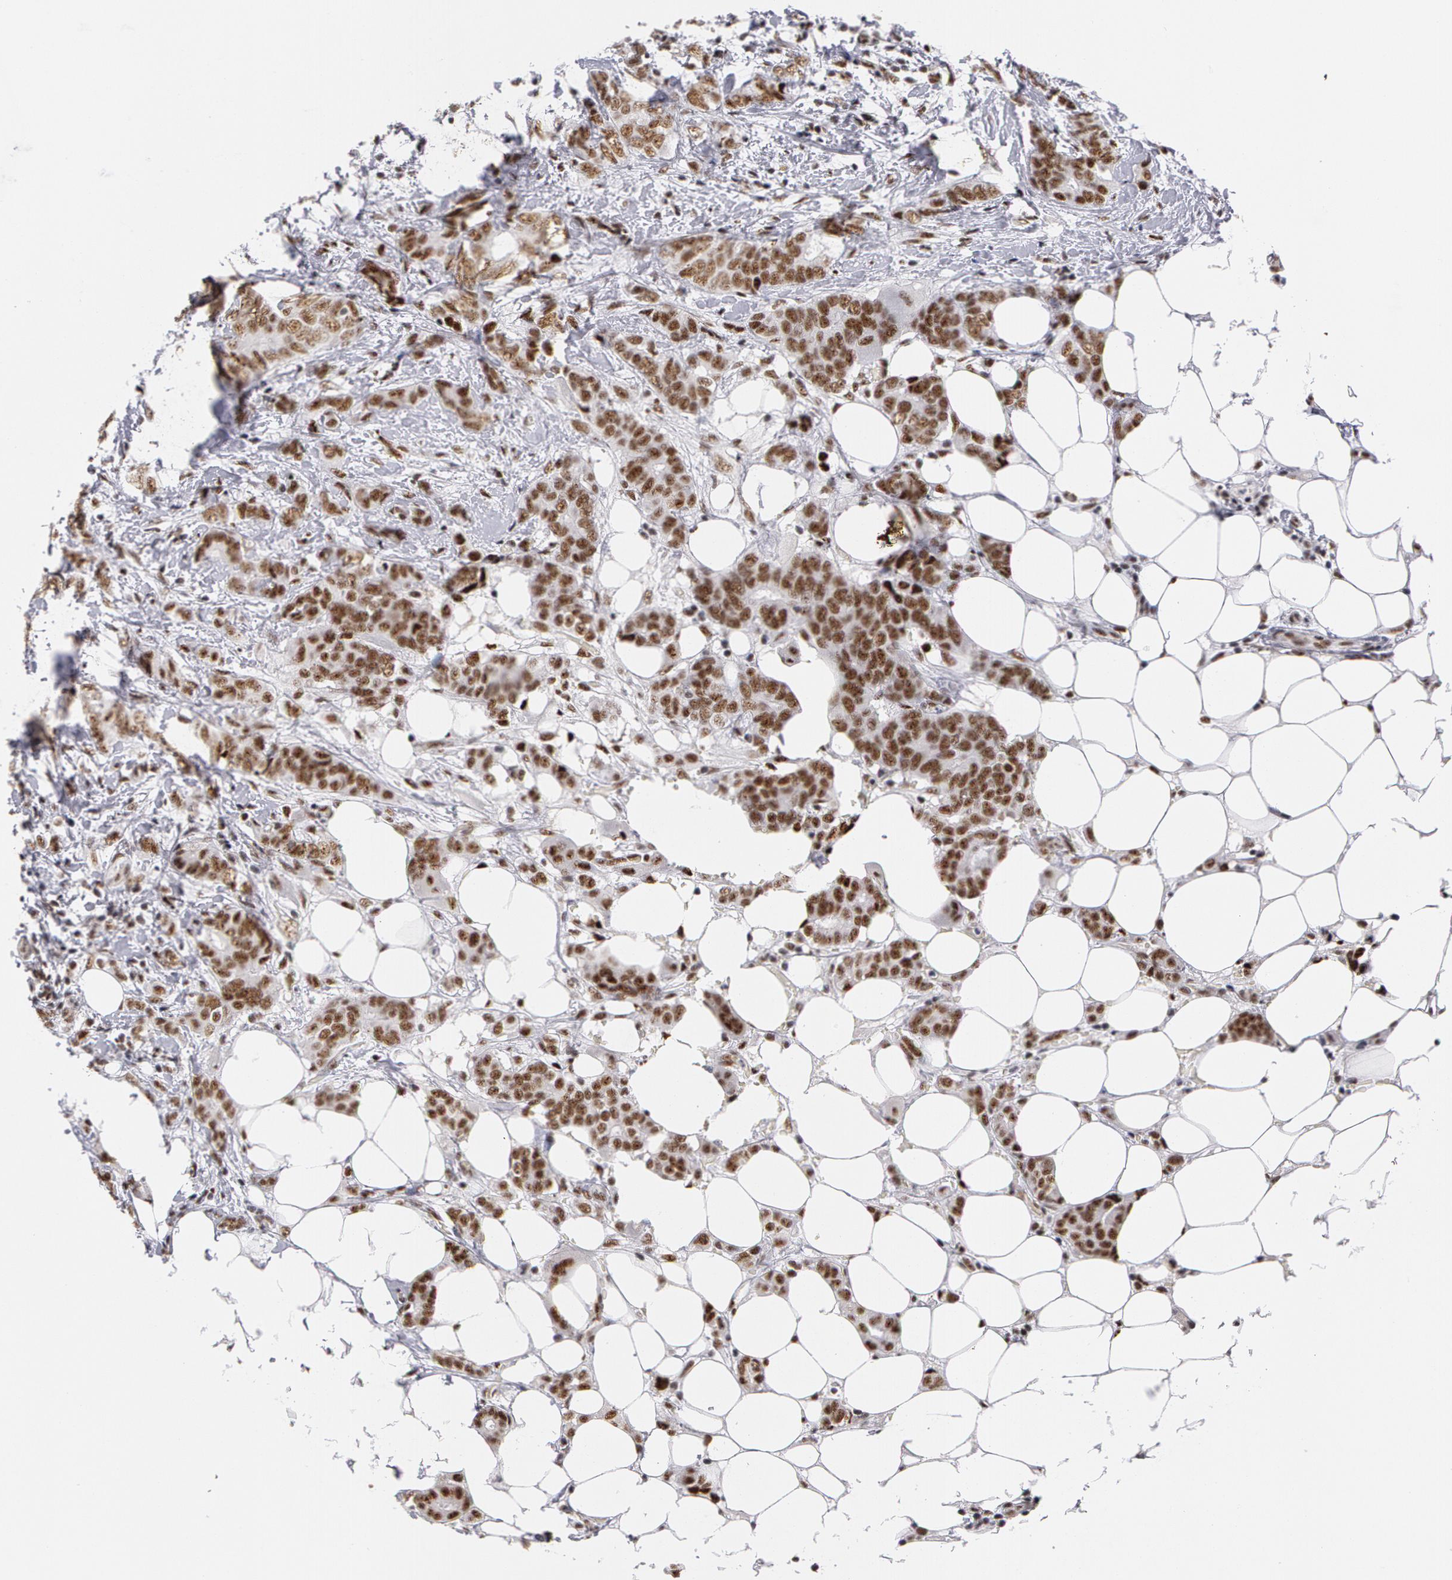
{"staining": {"intensity": "moderate", "quantity": ">75%", "location": "nuclear"}, "tissue": "breast cancer", "cell_type": "Tumor cells", "image_type": "cancer", "snomed": [{"axis": "morphology", "description": "Duct carcinoma"}, {"axis": "topography", "description": "Breast"}], "caption": "Invasive ductal carcinoma (breast) was stained to show a protein in brown. There is medium levels of moderate nuclear staining in about >75% of tumor cells.", "gene": "PNN", "patient": {"sex": "female", "age": 53}}